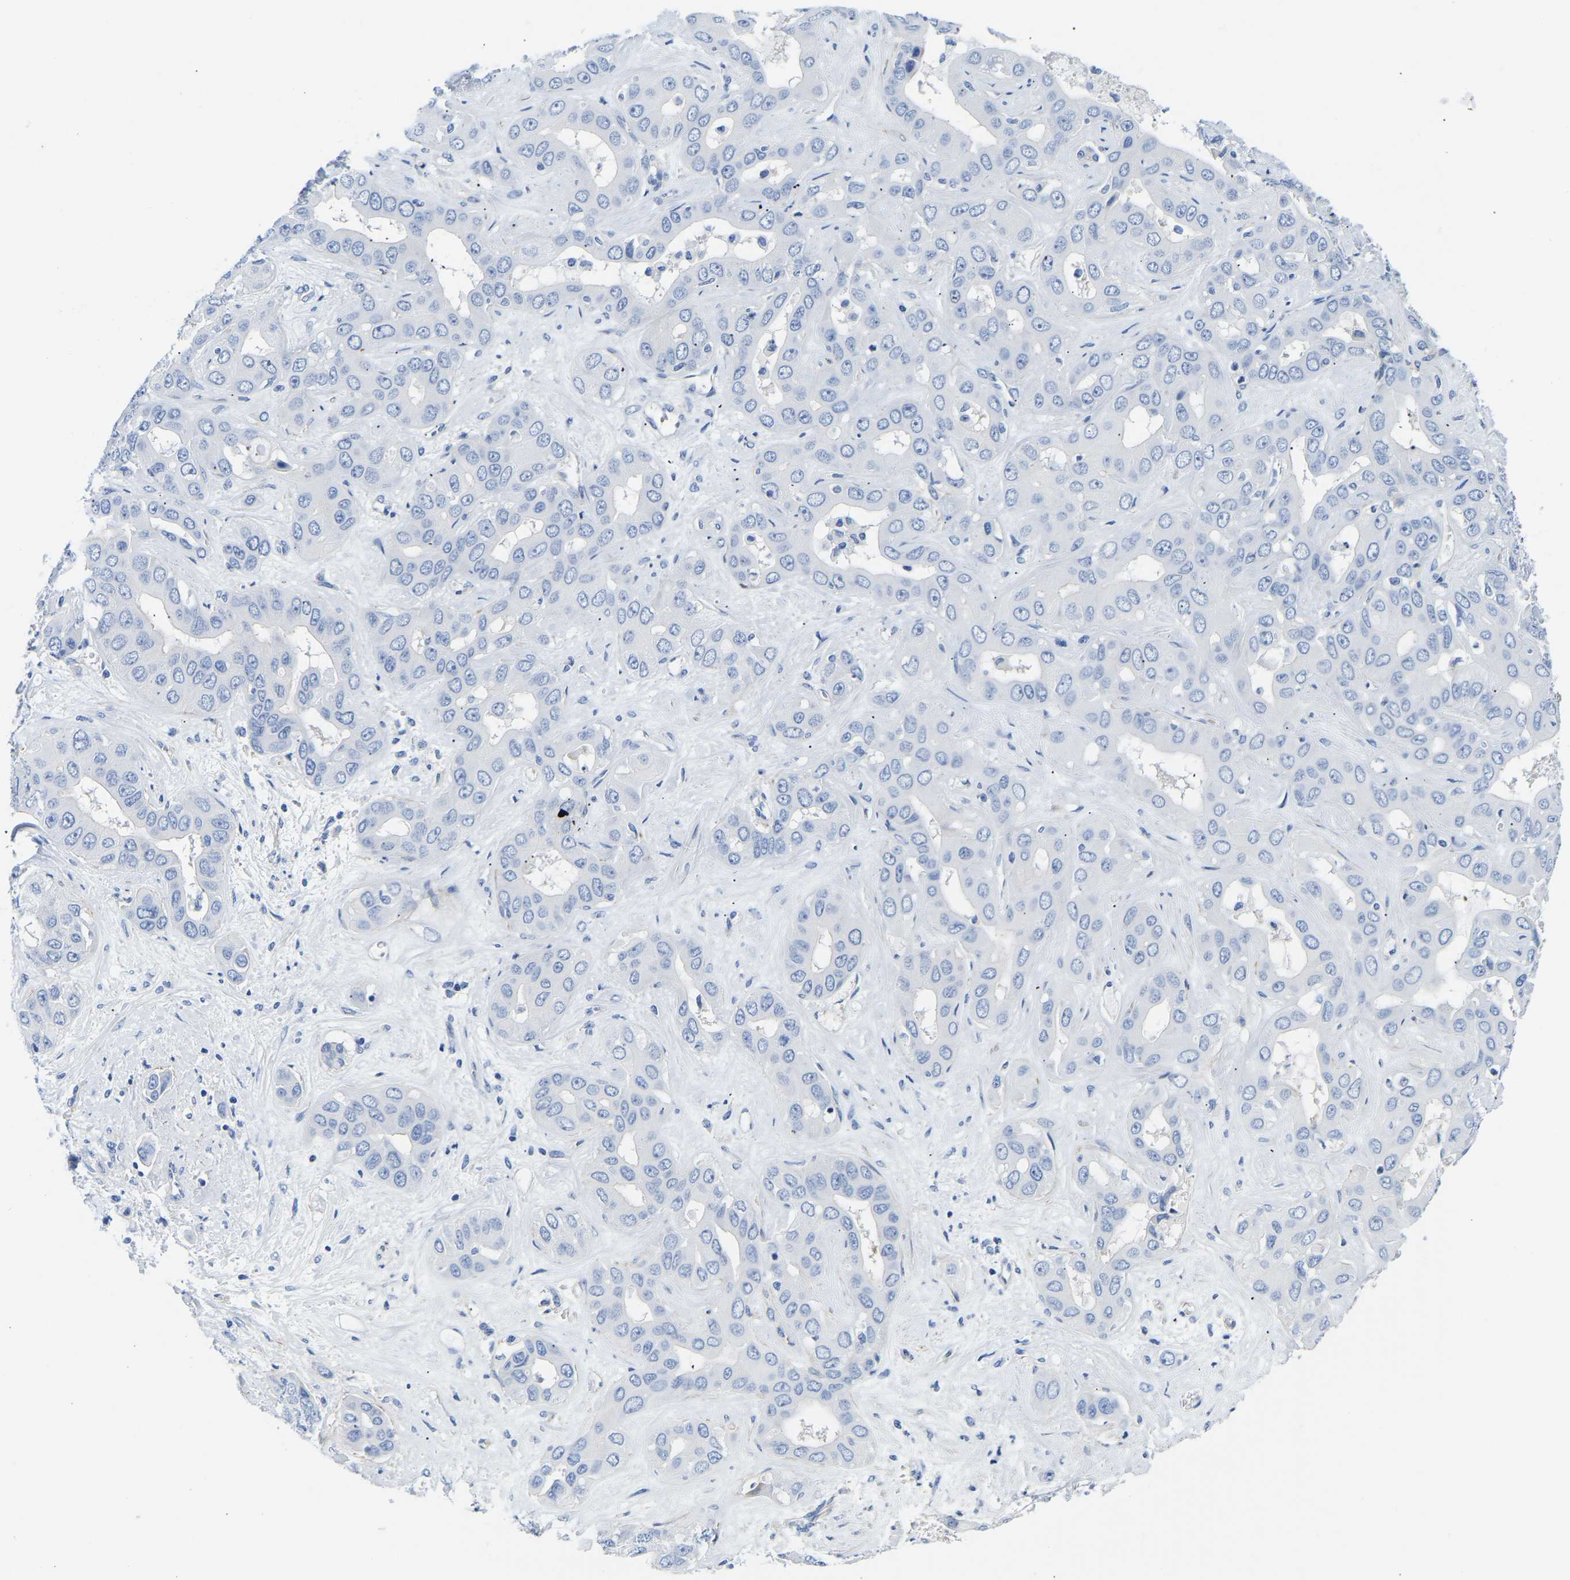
{"staining": {"intensity": "negative", "quantity": "none", "location": "none"}, "tissue": "liver cancer", "cell_type": "Tumor cells", "image_type": "cancer", "snomed": [{"axis": "morphology", "description": "Cholangiocarcinoma"}, {"axis": "topography", "description": "Liver"}], "caption": "Tumor cells are negative for brown protein staining in liver cholangiocarcinoma.", "gene": "UPK3A", "patient": {"sex": "female", "age": 52}}